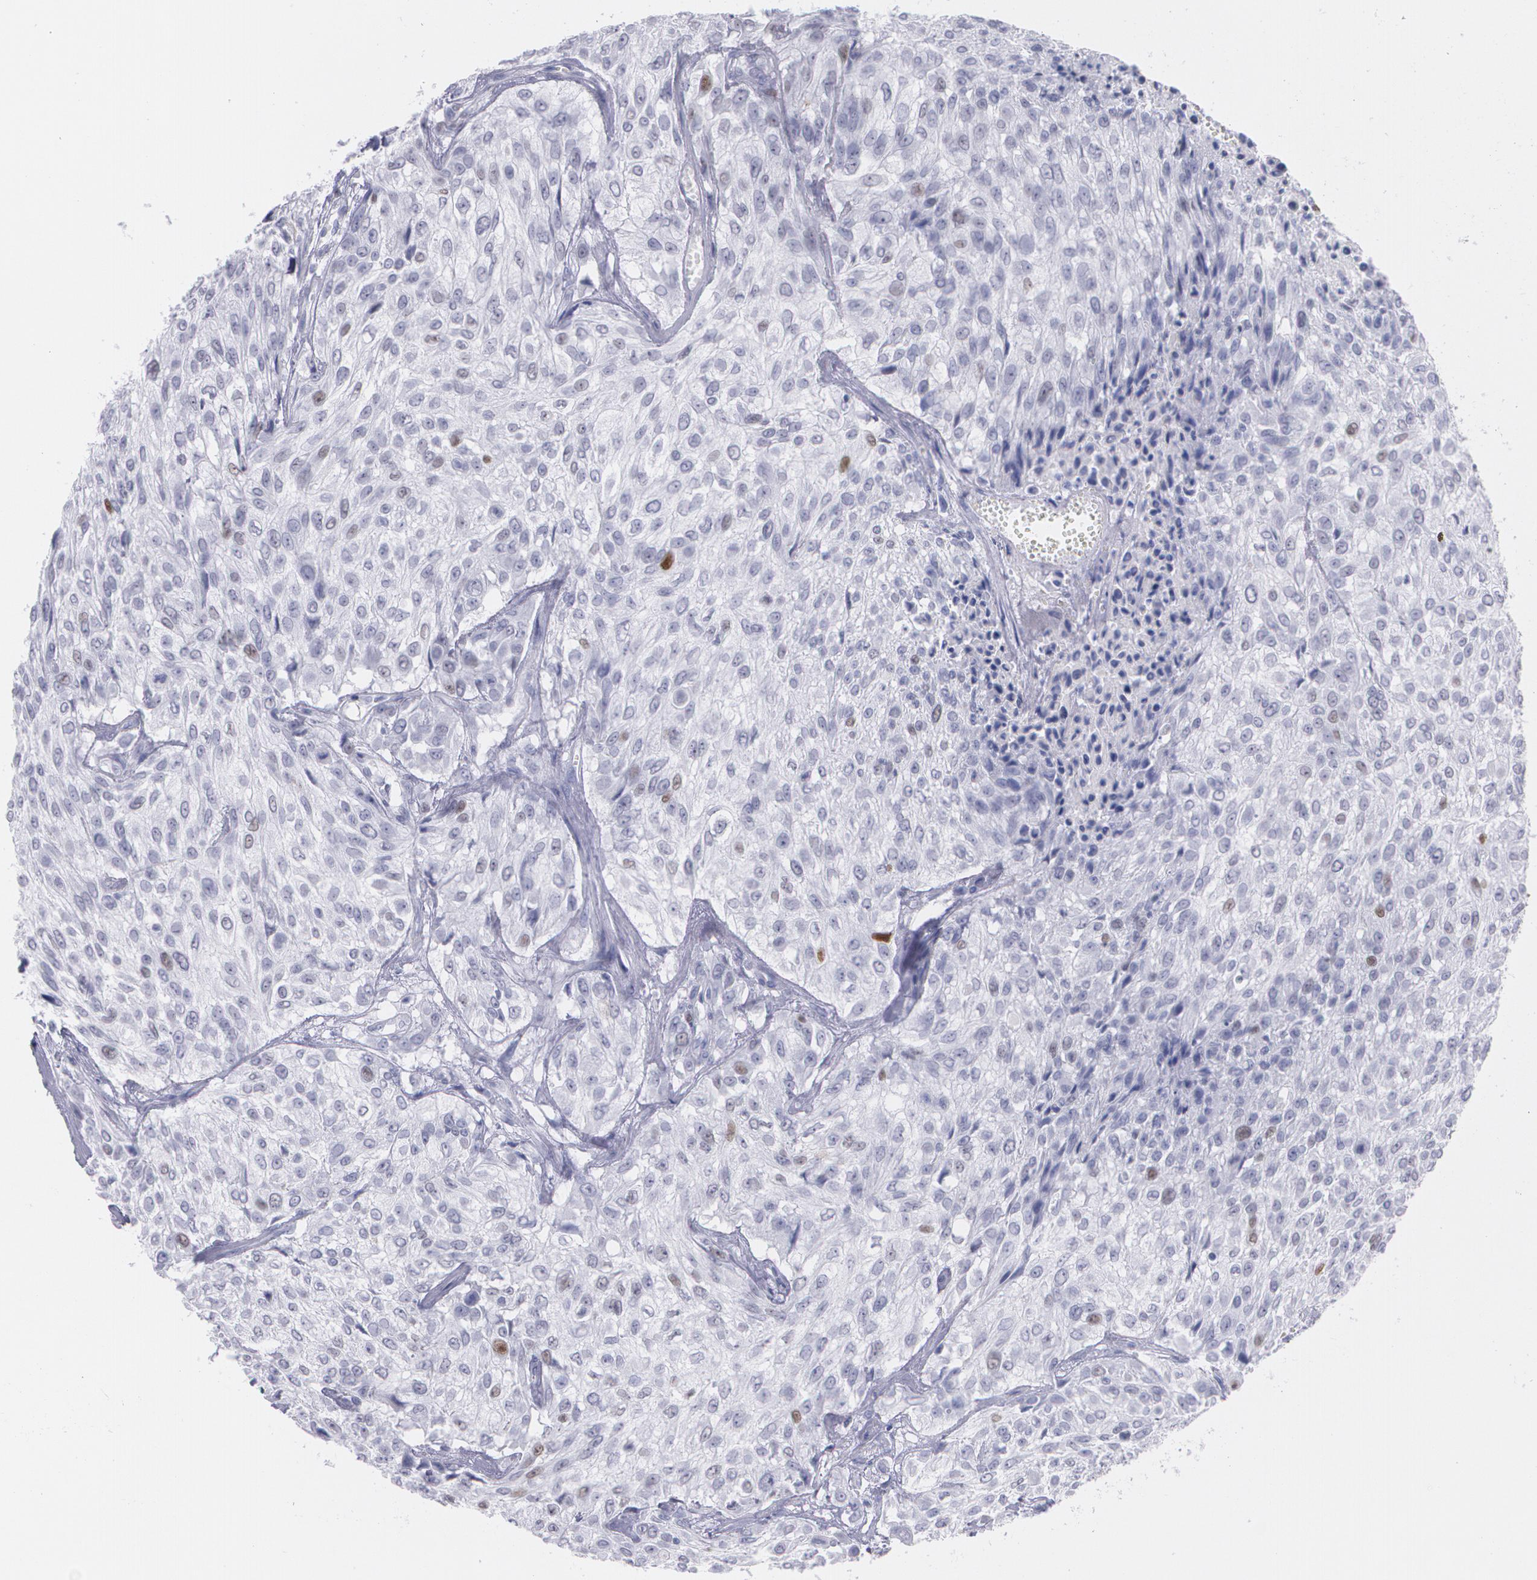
{"staining": {"intensity": "moderate", "quantity": "<25%", "location": "nuclear"}, "tissue": "urothelial cancer", "cell_type": "Tumor cells", "image_type": "cancer", "snomed": [{"axis": "morphology", "description": "Urothelial carcinoma, High grade"}, {"axis": "topography", "description": "Urinary bladder"}], "caption": "Protein staining of urothelial cancer tissue reveals moderate nuclear staining in about <25% of tumor cells. The staining was performed using DAB (3,3'-diaminobenzidine) to visualize the protein expression in brown, while the nuclei were stained in blue with hematoxylin (Magnification: 20x).", "gene": "TP53", "patient": {"sex": "male", "age": 57}}